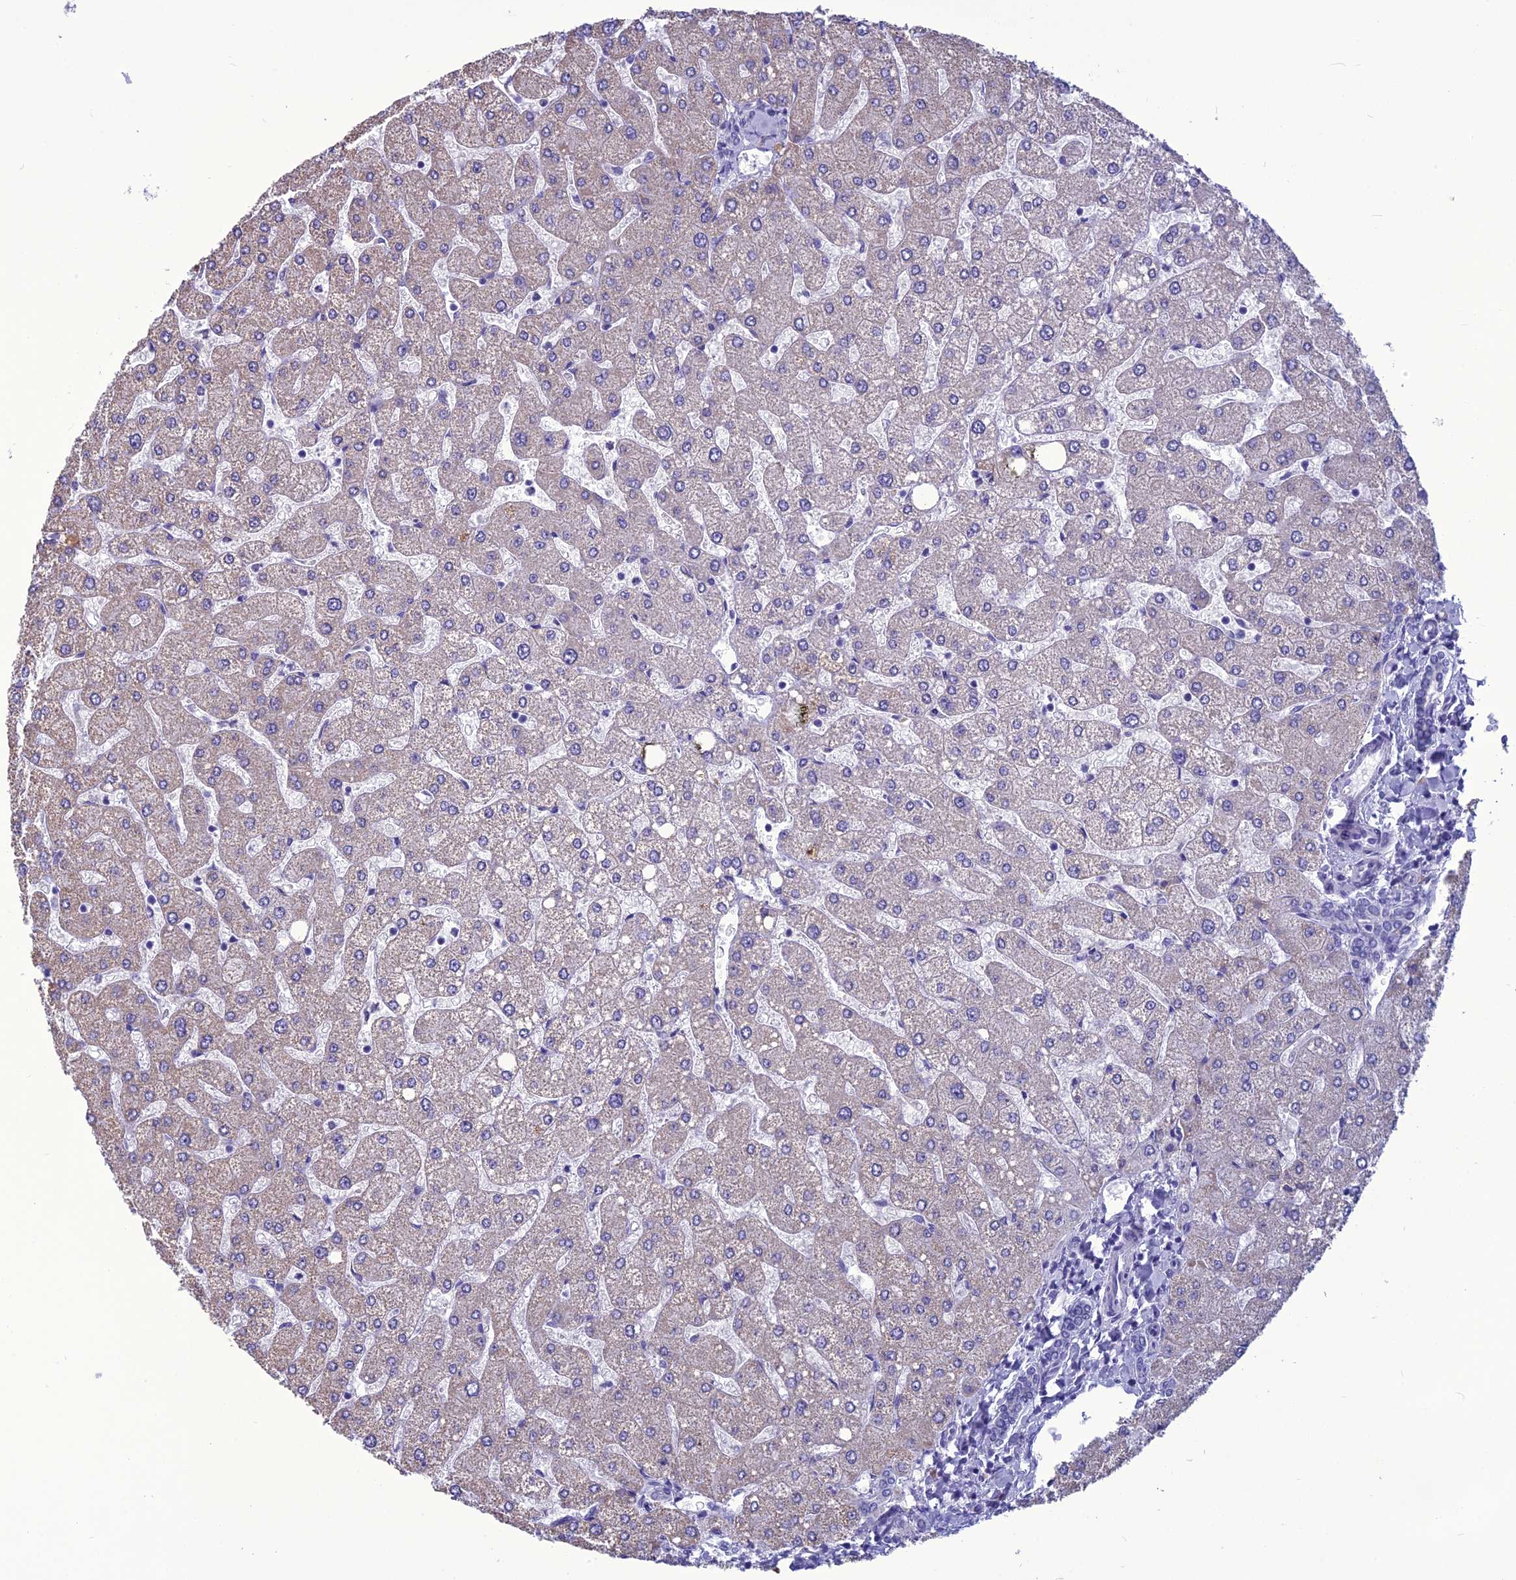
{"staining": {"intensity": "weak", "quantity": "<25%", "location": "cytoplasmic/membranous"}, "tissue": "liver", "cell_type": "Cholangiocytes", "image_type": "normal", "snomed": [{"axis": "morphology", "description": "Normal tissue, NOS"}, {"axis": "topography", "description": "Liver"}], "caption": "Immunohistochemical staining of benign human liver shows no significant positivity in cholangiocytes. Brightfield microscopy of IHC stained with DAB (3,3'-diaminobenzidine) (brown) and hematoxylin (blue), captured at high magnification.", "gene": "BBS2", "patient": {"sex": "male", "age": 55}}